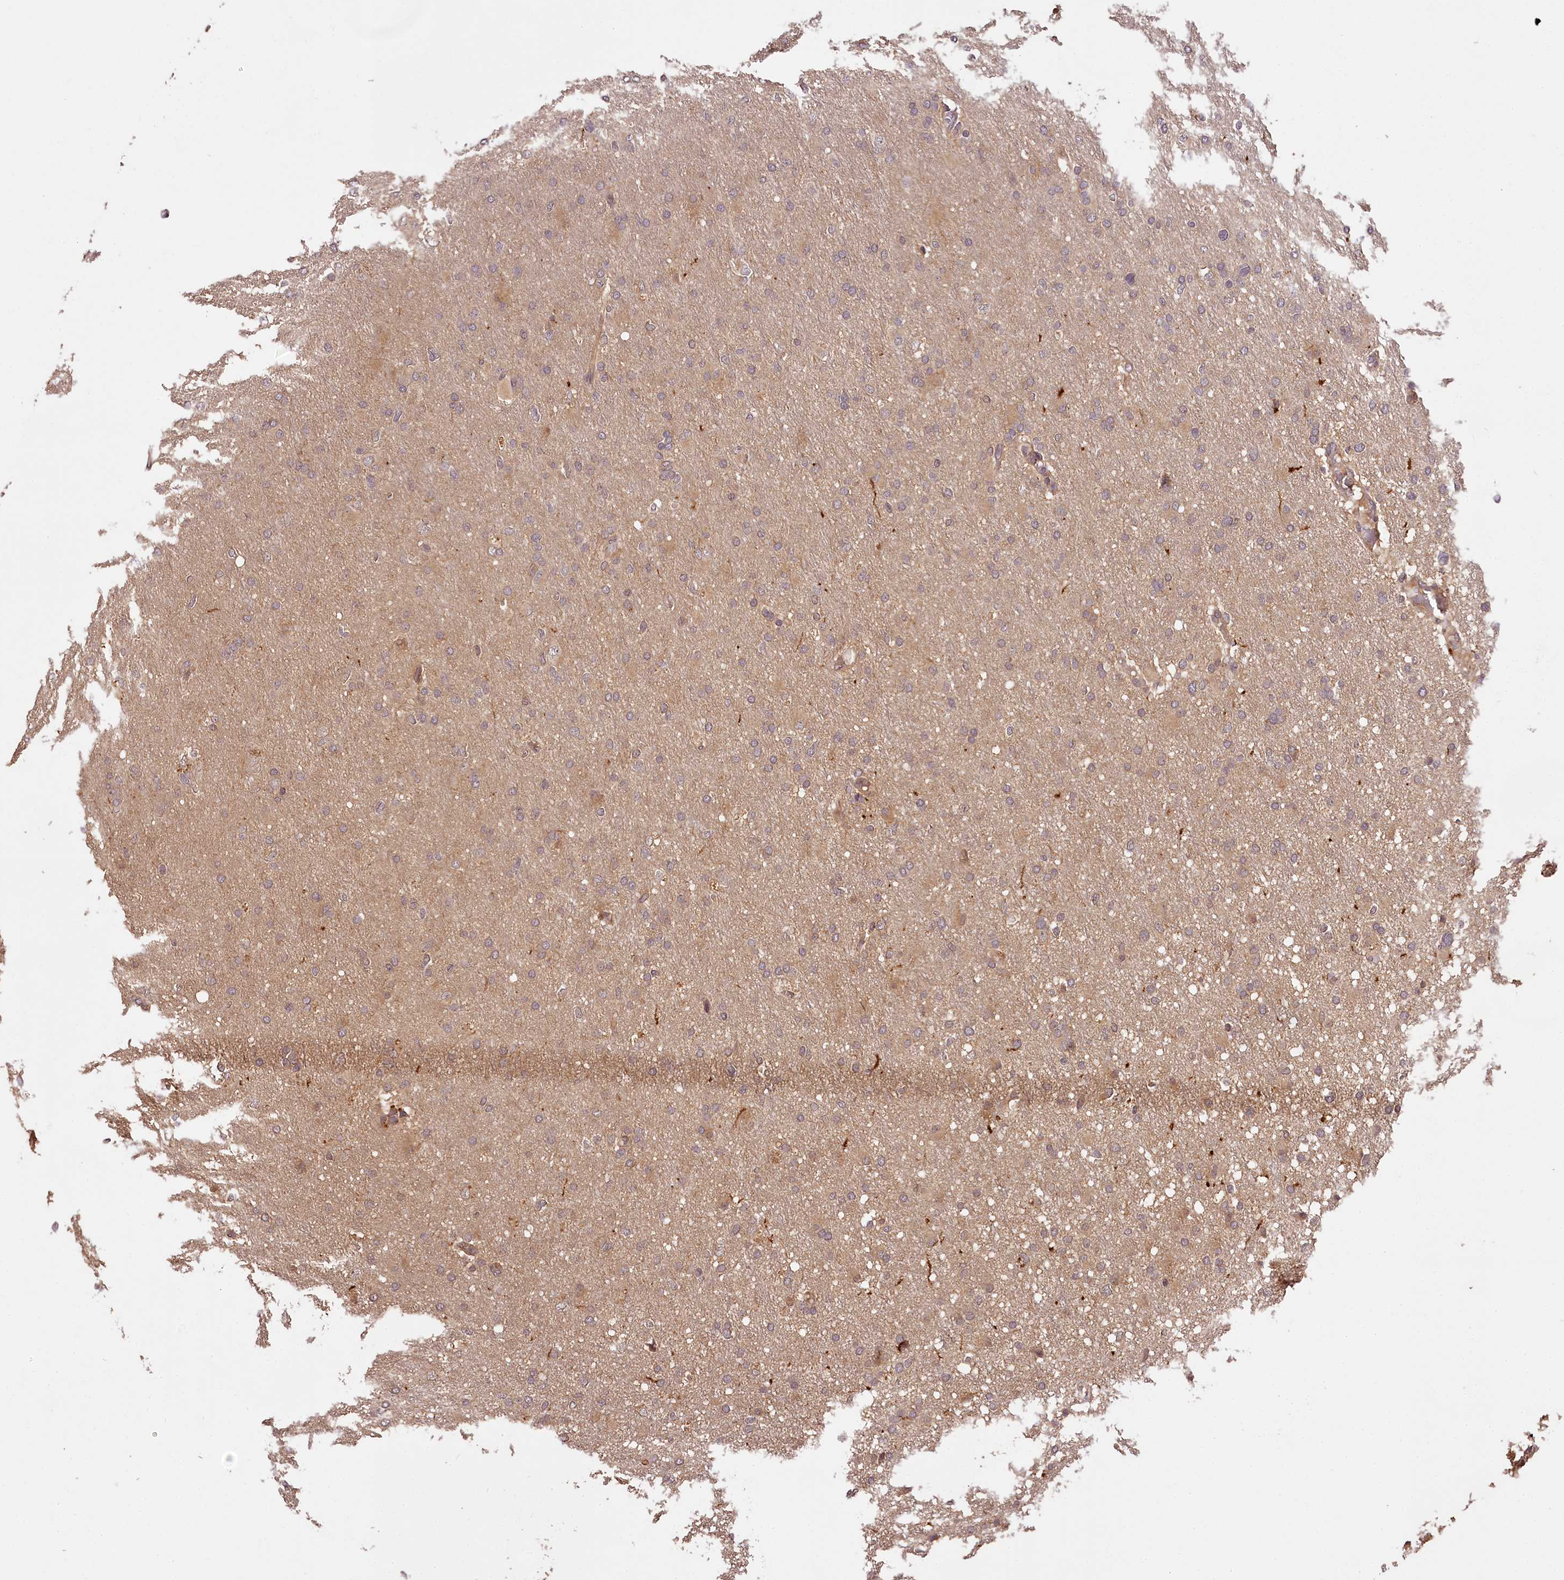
{"staining": {"intensity": "weak", "quantity": "25%-75%", "location": "cytoplasmic/membranous"}, "tissue": "glioma", "cell_type": "Tumor cells", "image_type": "cancer", "snomed": [{"axis": "morphology", "description": "Glioma, malignant, High grade"}, {"axis": "topography", "description": "Cerebral cortex"}], "caption": "The photomicrograph displays a brown stain indicating the presence of a protein in the cytoplasmic/membranous of tumor cells in glioma.", "gene": "TTC12", "patient": {"sex": "female", "age": 36}}